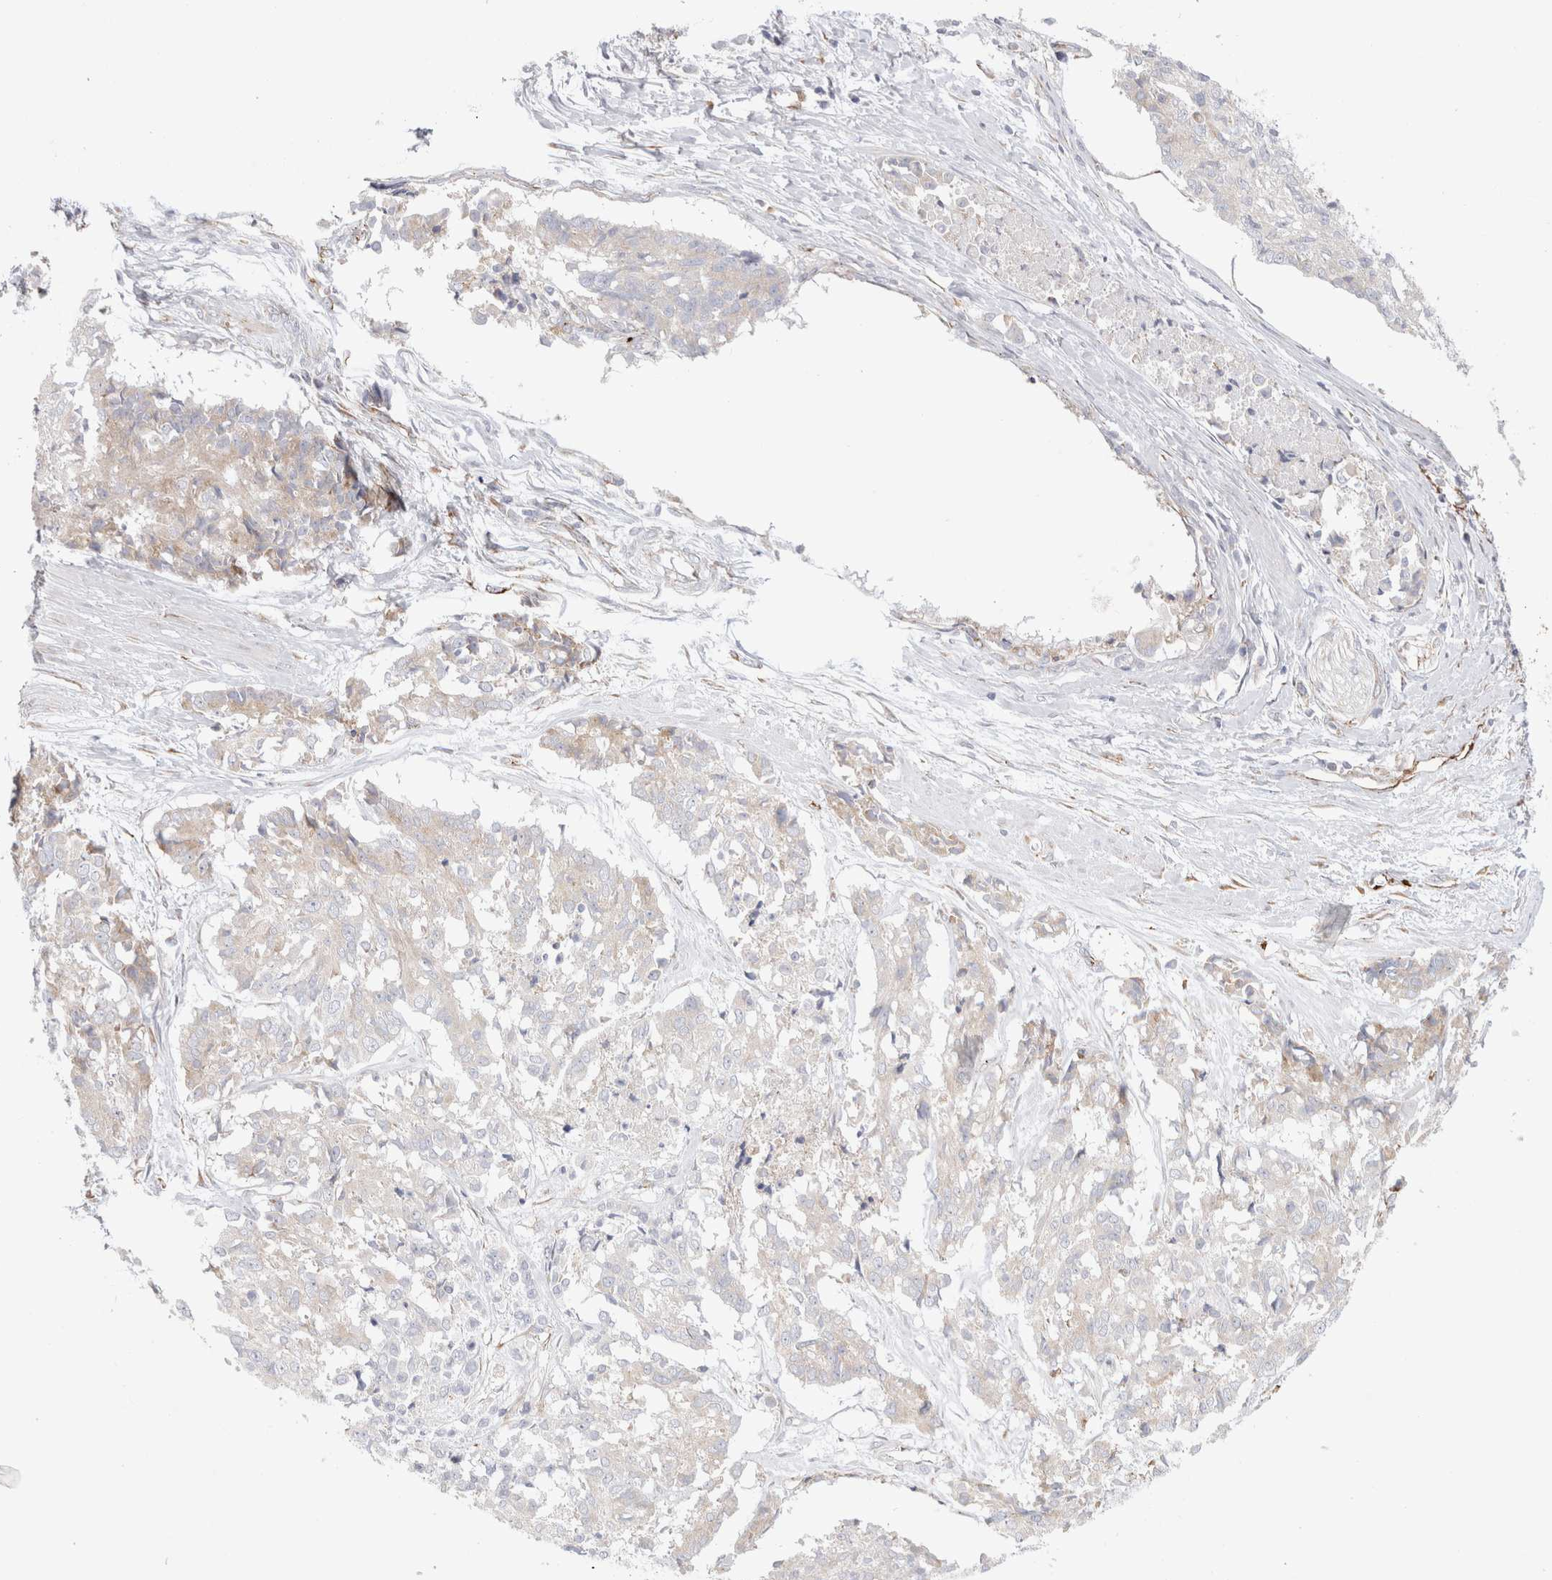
{"staining": {"intensity": "weak", "quantity": "<25%", "location": "cytoplasmic/membranous"}, "tissue": "cervical cancer", "cell_type": "Tumor cells", "image_type": "cancer", "snomed": [{"axis": "morphology", "description": "Squamous cell carcinoma, NOS"}, {"axis": "topography", "description": "Cervix"}], "caption": "High power microscopy micrograph of an immunohistochemistry (IHC) image of cervical cancer (squamous cell carcinoma), revealing no significant expression in tumor cells.", "gene": "CNPY4", "patient": {"sex": "female", "age": 35}}